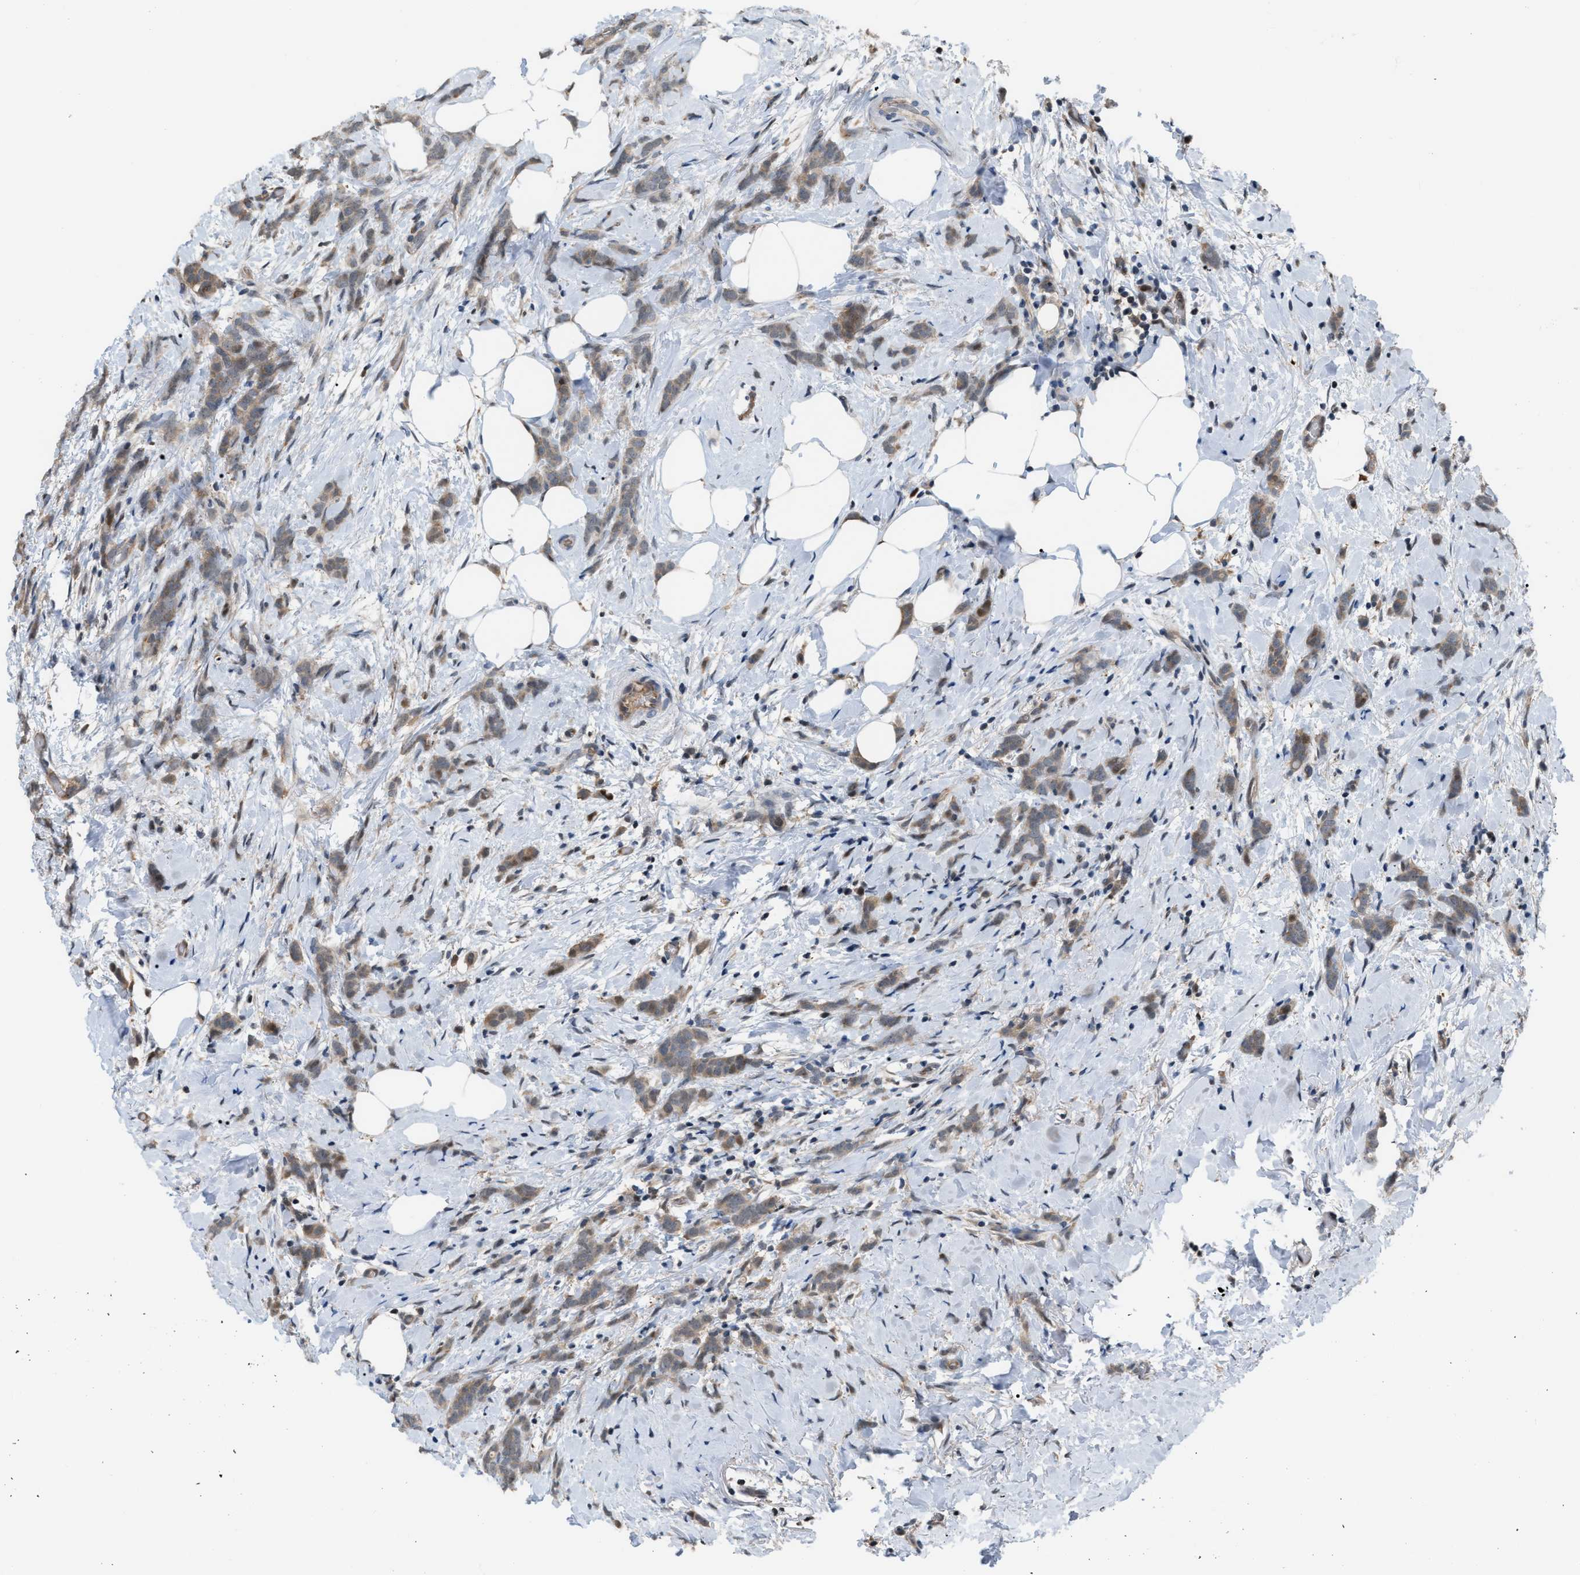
{"staining": {"intensity": "weak", "quantity": ">75%", "location": "cytoplasmic/membranous"}, "tissue": "breast cancer", "cell_type": "Tumor cells", "image_type": "cancer", "snomed": [{"axis": "morphology", "description": "Lobular carcinoma, in situ"}, {"axis": "morphology", "description": "Lobular carcinoma"}, {"axis": "topography", "description": "Breast"}], "caption": "This is a micrograph of IHC staining of breast cancer (lobular carcinoma in situ), which shows weak staining in the cytoplasmic/membranous of tumor cells.", "gene": "RFFL", "patient": {"sex": "female", "age": 41}}